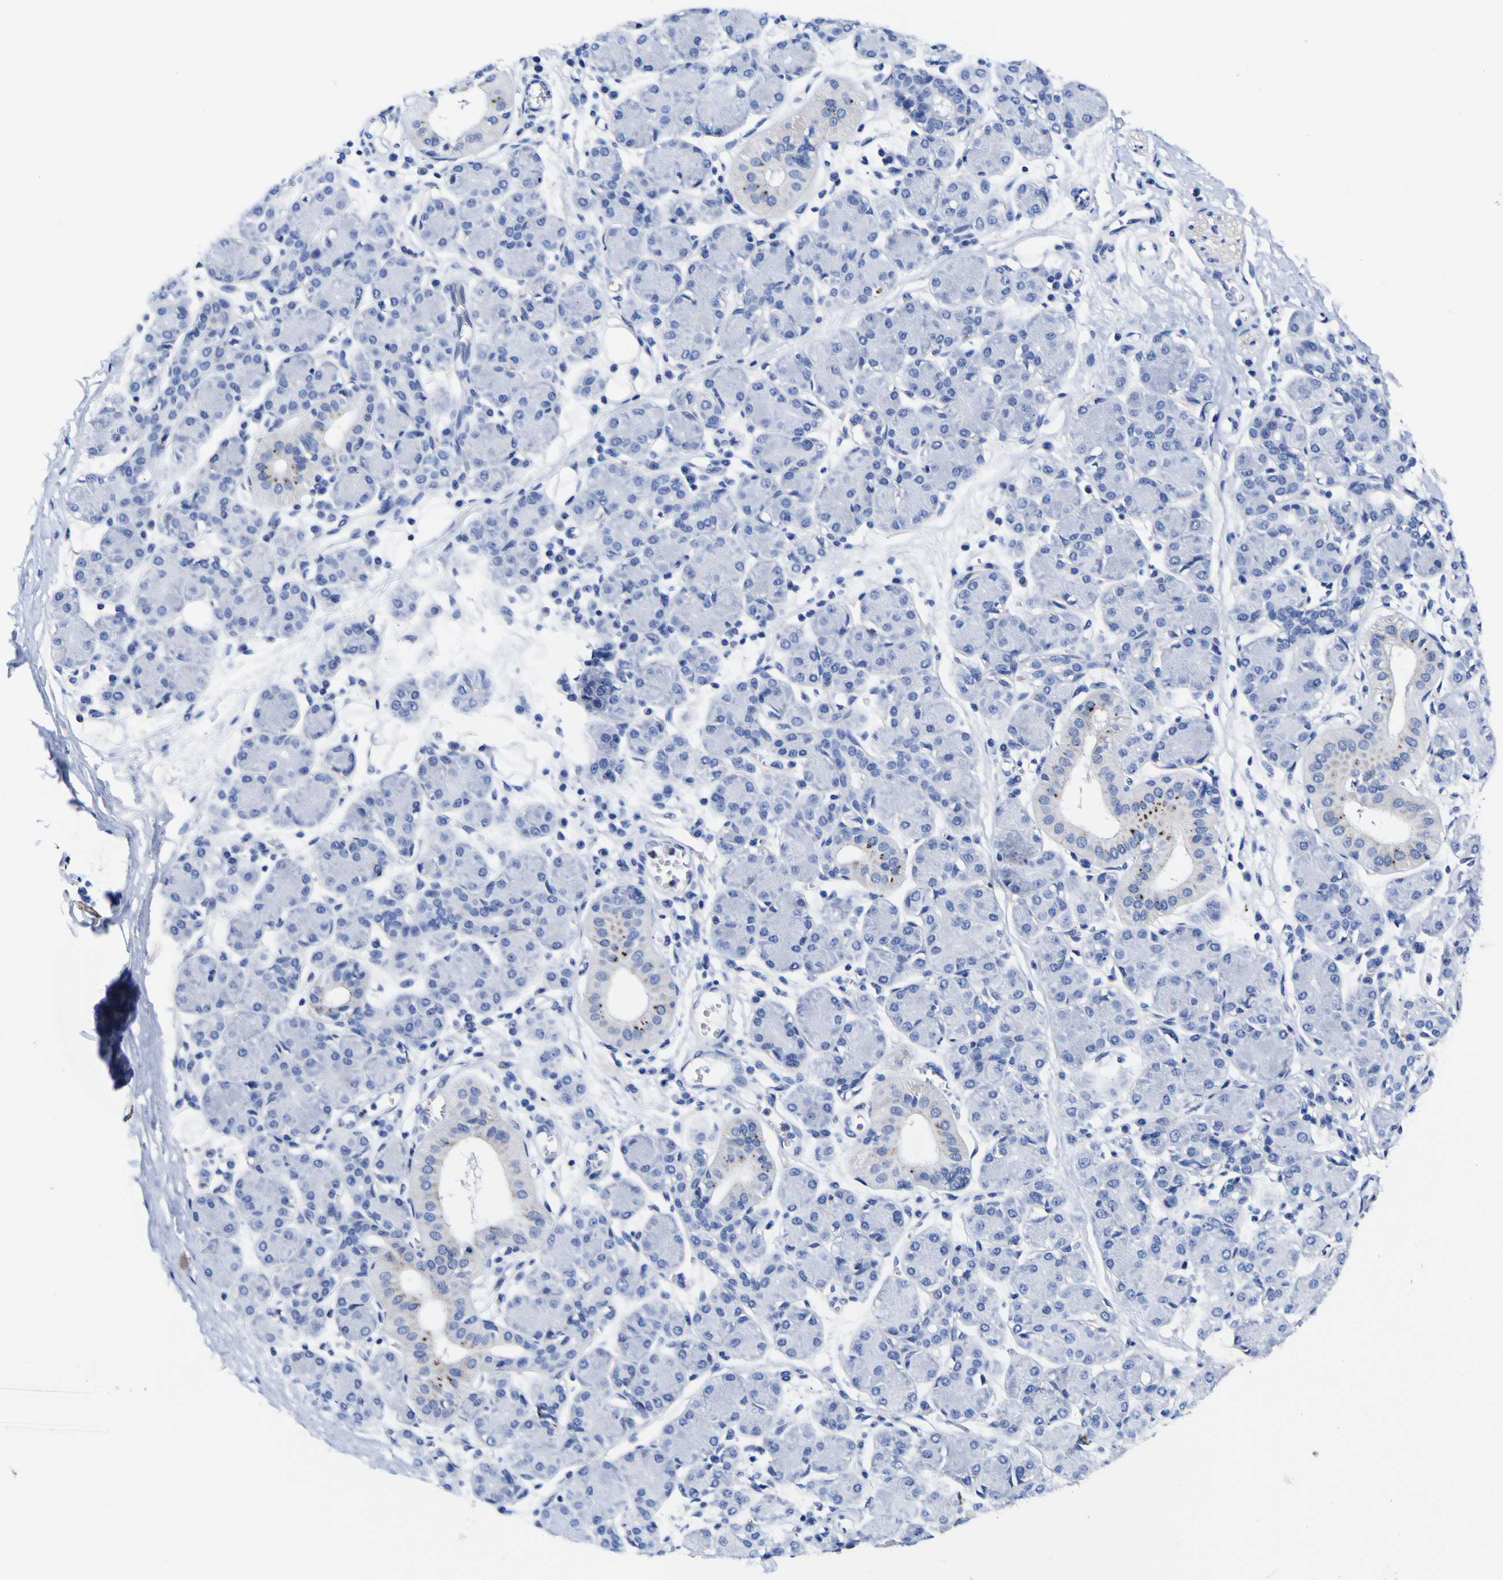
{"staining": {"intensity": "moderate", "quantity": "<25%", "location": "cytoplasmic/membranous"}, "tissue": "salivary gland", "cell_type": "Glandular cells", "image_type": "normal", "snomed": [{"axis": "morphology", "description": "Normal tissue, NOS"}, {"axis": "morphology", "description": "Inflammation, NOS"}, {"axis": "topography", "description": "Lymph node"}, {"axis": "topography", "description": "Salivary gland"}], "caption": "Protein expression analysis of unremarkable salivary gland demonstrates moderate cytoplasmic/membranous positivity in about <25% of glandular cells. The protein of interest is stained brown, and the nuclei are stained in blue (DAB IHC with brightfield microscopy, high magnification).", "gene": "HLA", "patient": {"sex": "male", "age": 3}}